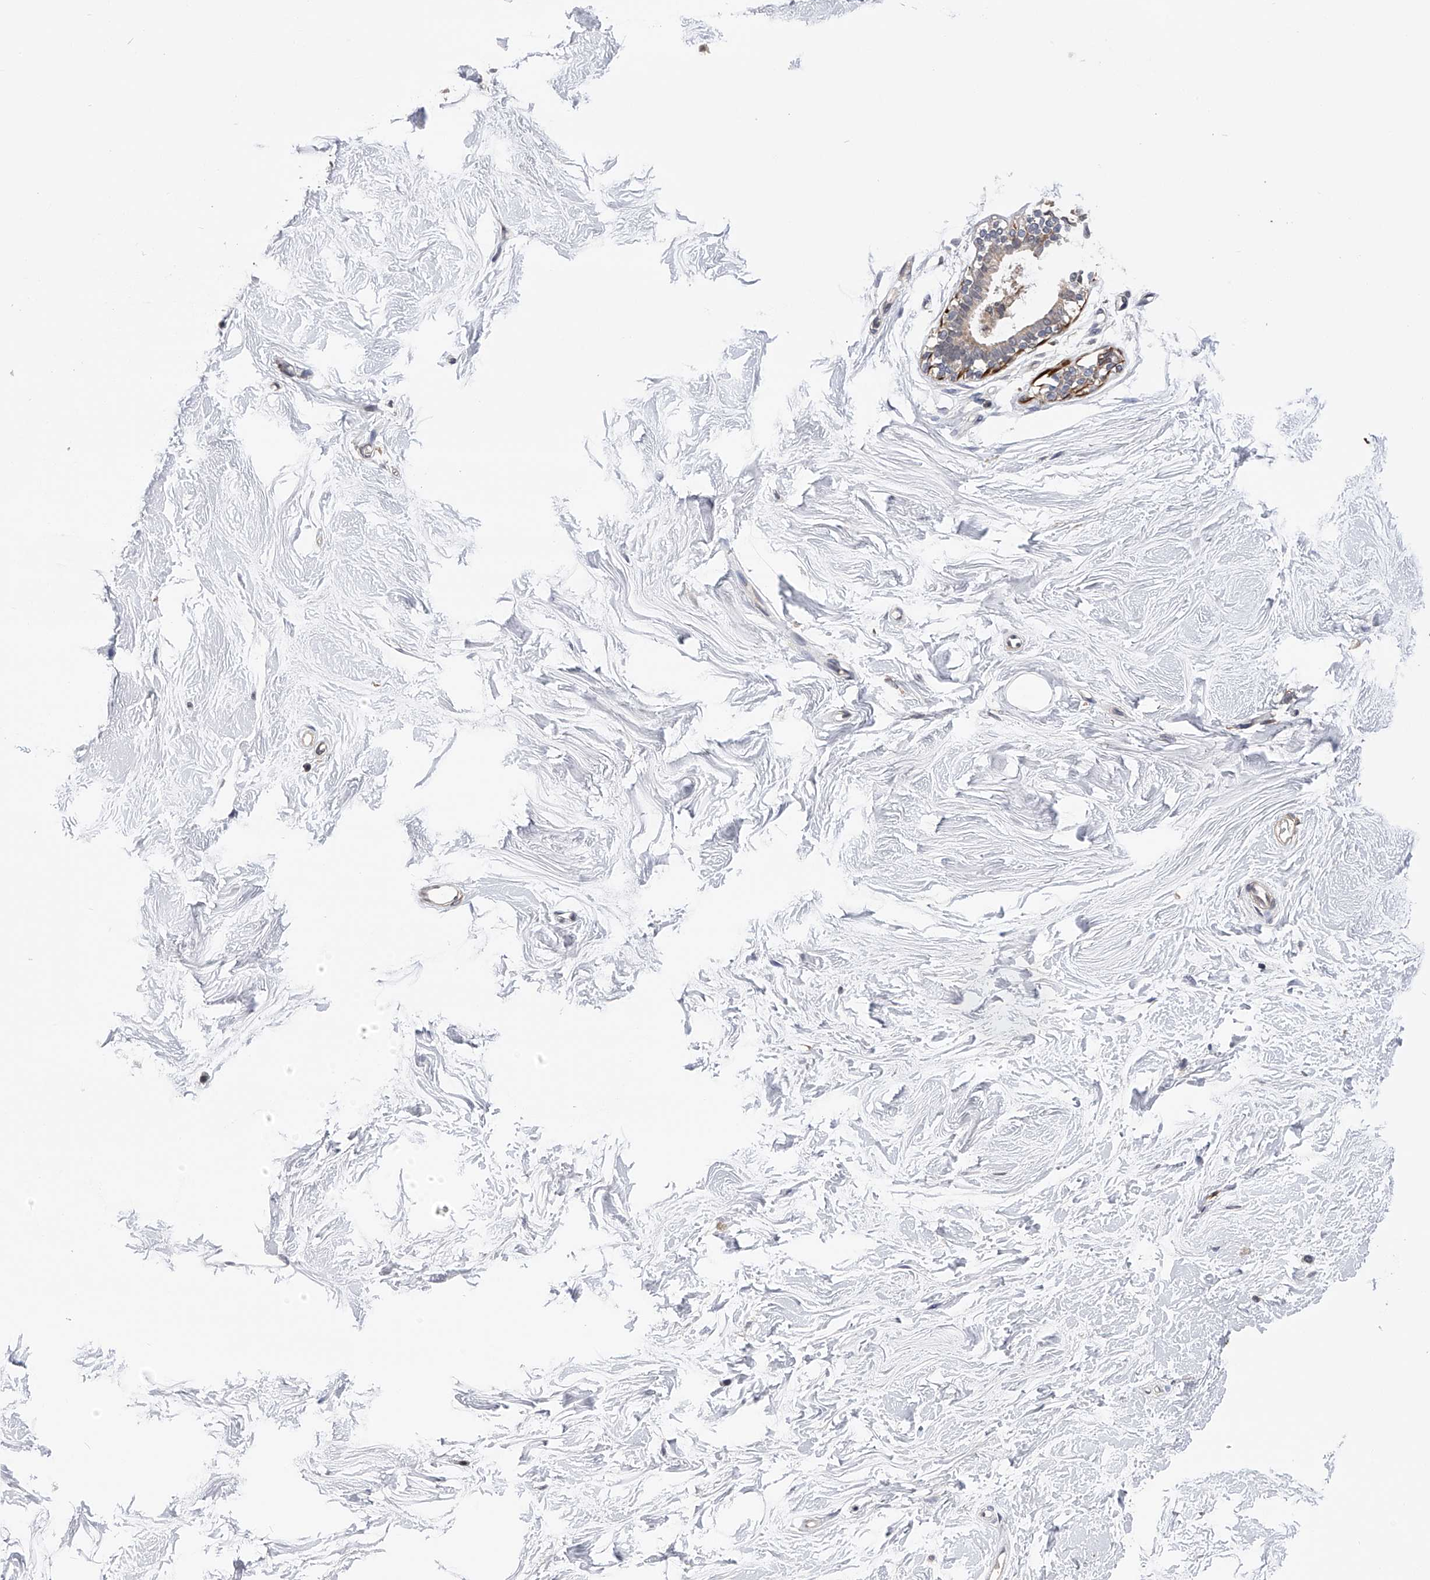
{"staining": {"intensity": "negative", "quantity": "none", "location": "none"}, "tissue": "breast", "cell_type": "Adipocytes", "image_type": "normal", "snomed": [{"axis": "morphology", "description": "Normal tissue, NOS"}, {"axis": "topography", "description": "Breast"}], "caption": "Breast stained for a protein using immunohistochemistry shows no expression adipocytes.", "gene": "SPOCK1", "patient": {"sex": "female", "age": 26}}